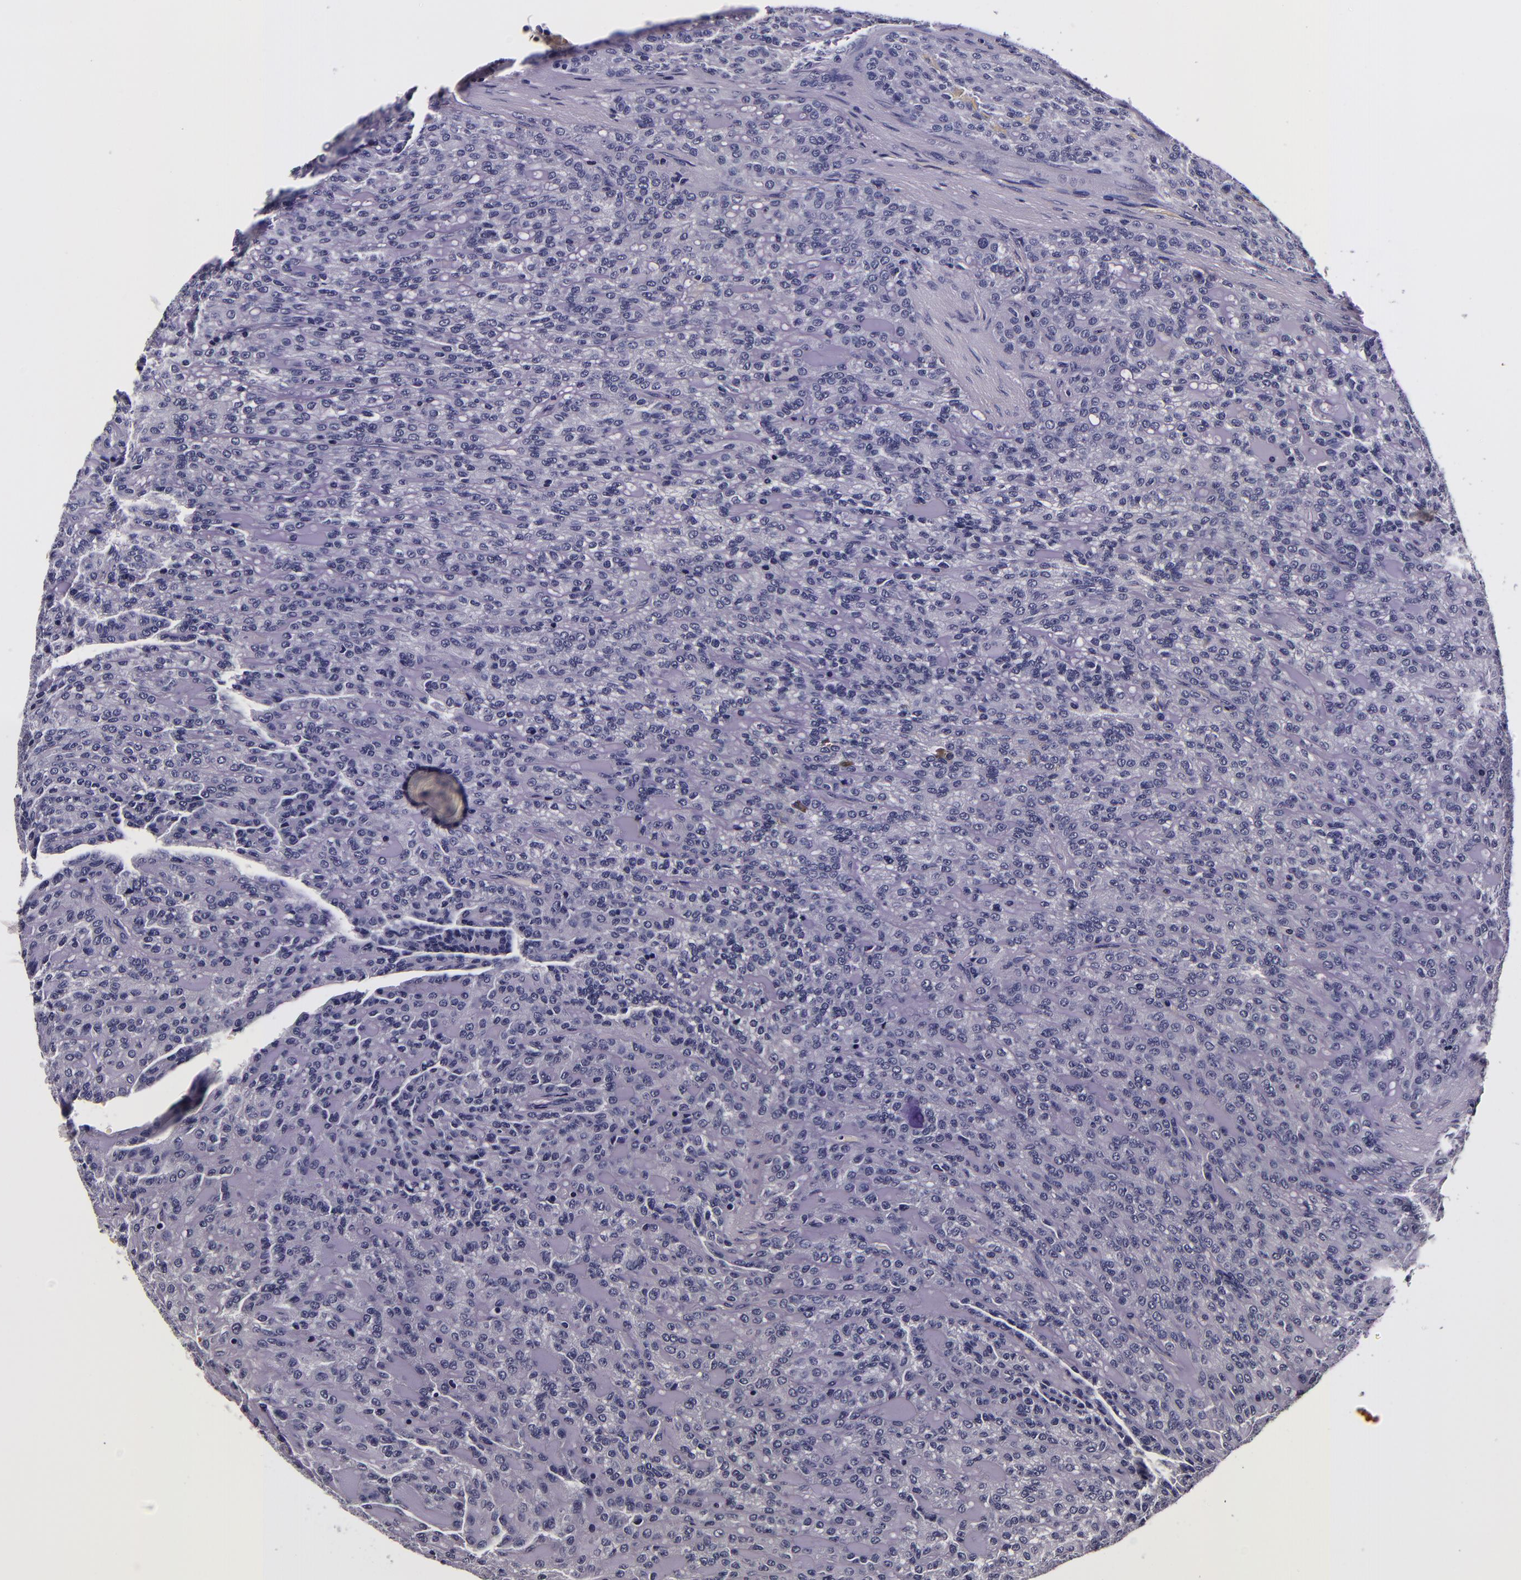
{"staining": {"intensity": "negative", "quantity": "none", "location": "none"}, "tissue": "renal cancer", "cell_type": "Tumor cells", "image_type": "cancer", "snomed": [{"axis": "morphology", "description": "Adenocarcinoma, NOS"}, {"axis": "topography", "description": "Kidney"}], "caption": "High magnification brightfield microscopy of renal adenocarcinoma stained with DAB (brown) and counterstained with hematoxylin (blue): tumor cells show no significant expression.", "gene": "FBN1", "patient": {"sex": "male", "age": 63}}